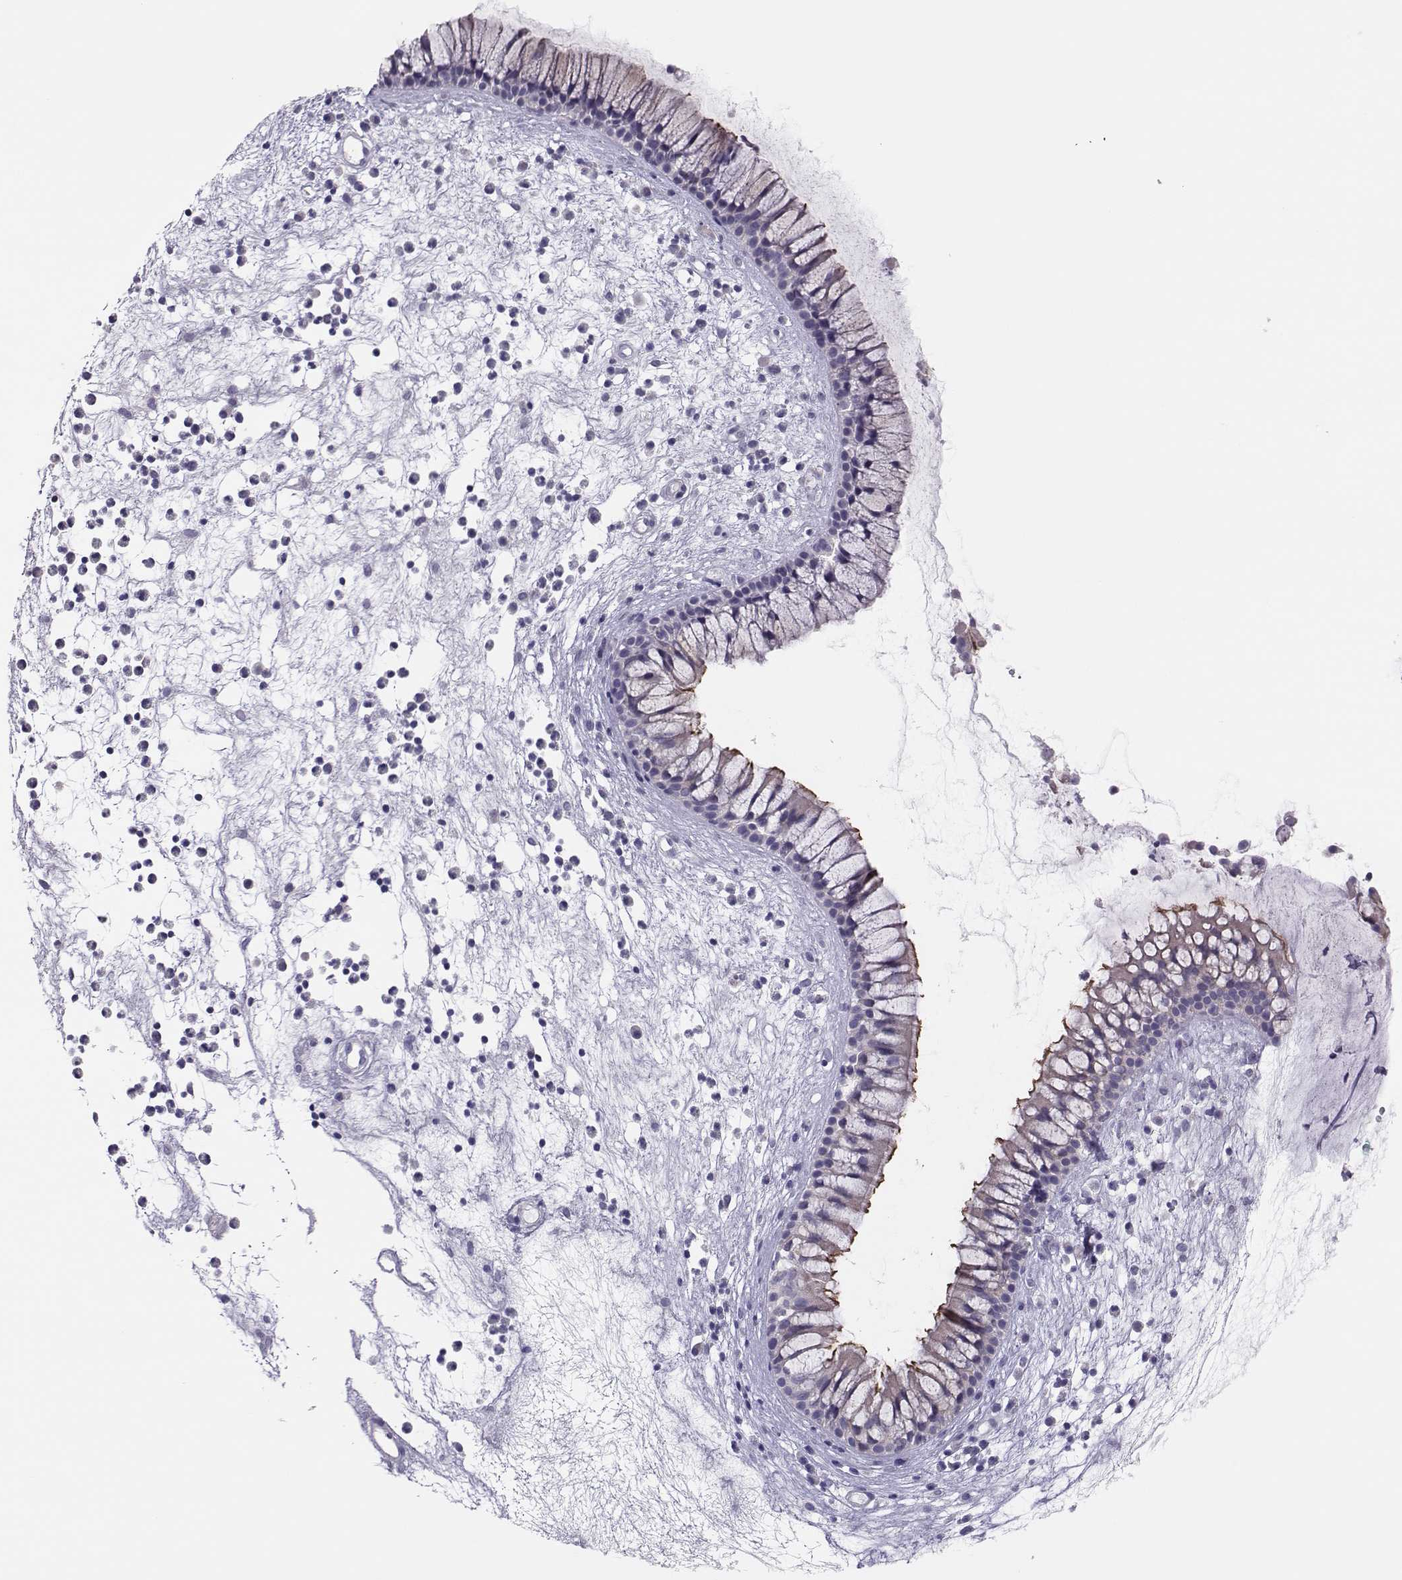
{"staining": {"intensity": "moderate", "quantity": "25%-75%", "location": "cytoplasmic/membranous"}, "tissue": "nasopharynx", "cell_type": "Respiratory epithelial cells", "image_type": "normal", "snomed": [{"axis": "morphology", "description": "Normal tissue, NOS"}, {"axis": "topography", "description": "Nasopharynx"}], "caption": "The photomicrograph reveals staining of normal nasopharynx, revealing moderate cytoplasmic/membranous protein staining (brown color) within respiratory epithelial cells. The staining is performed using DAB (3,3'-diaminobenzidine) brown chromogen to label protein expression. The nuclei are counter-stained blue using hematoxylin.", "gene": "TRPM7", "patient": {"sex": "male", "age": 77}}